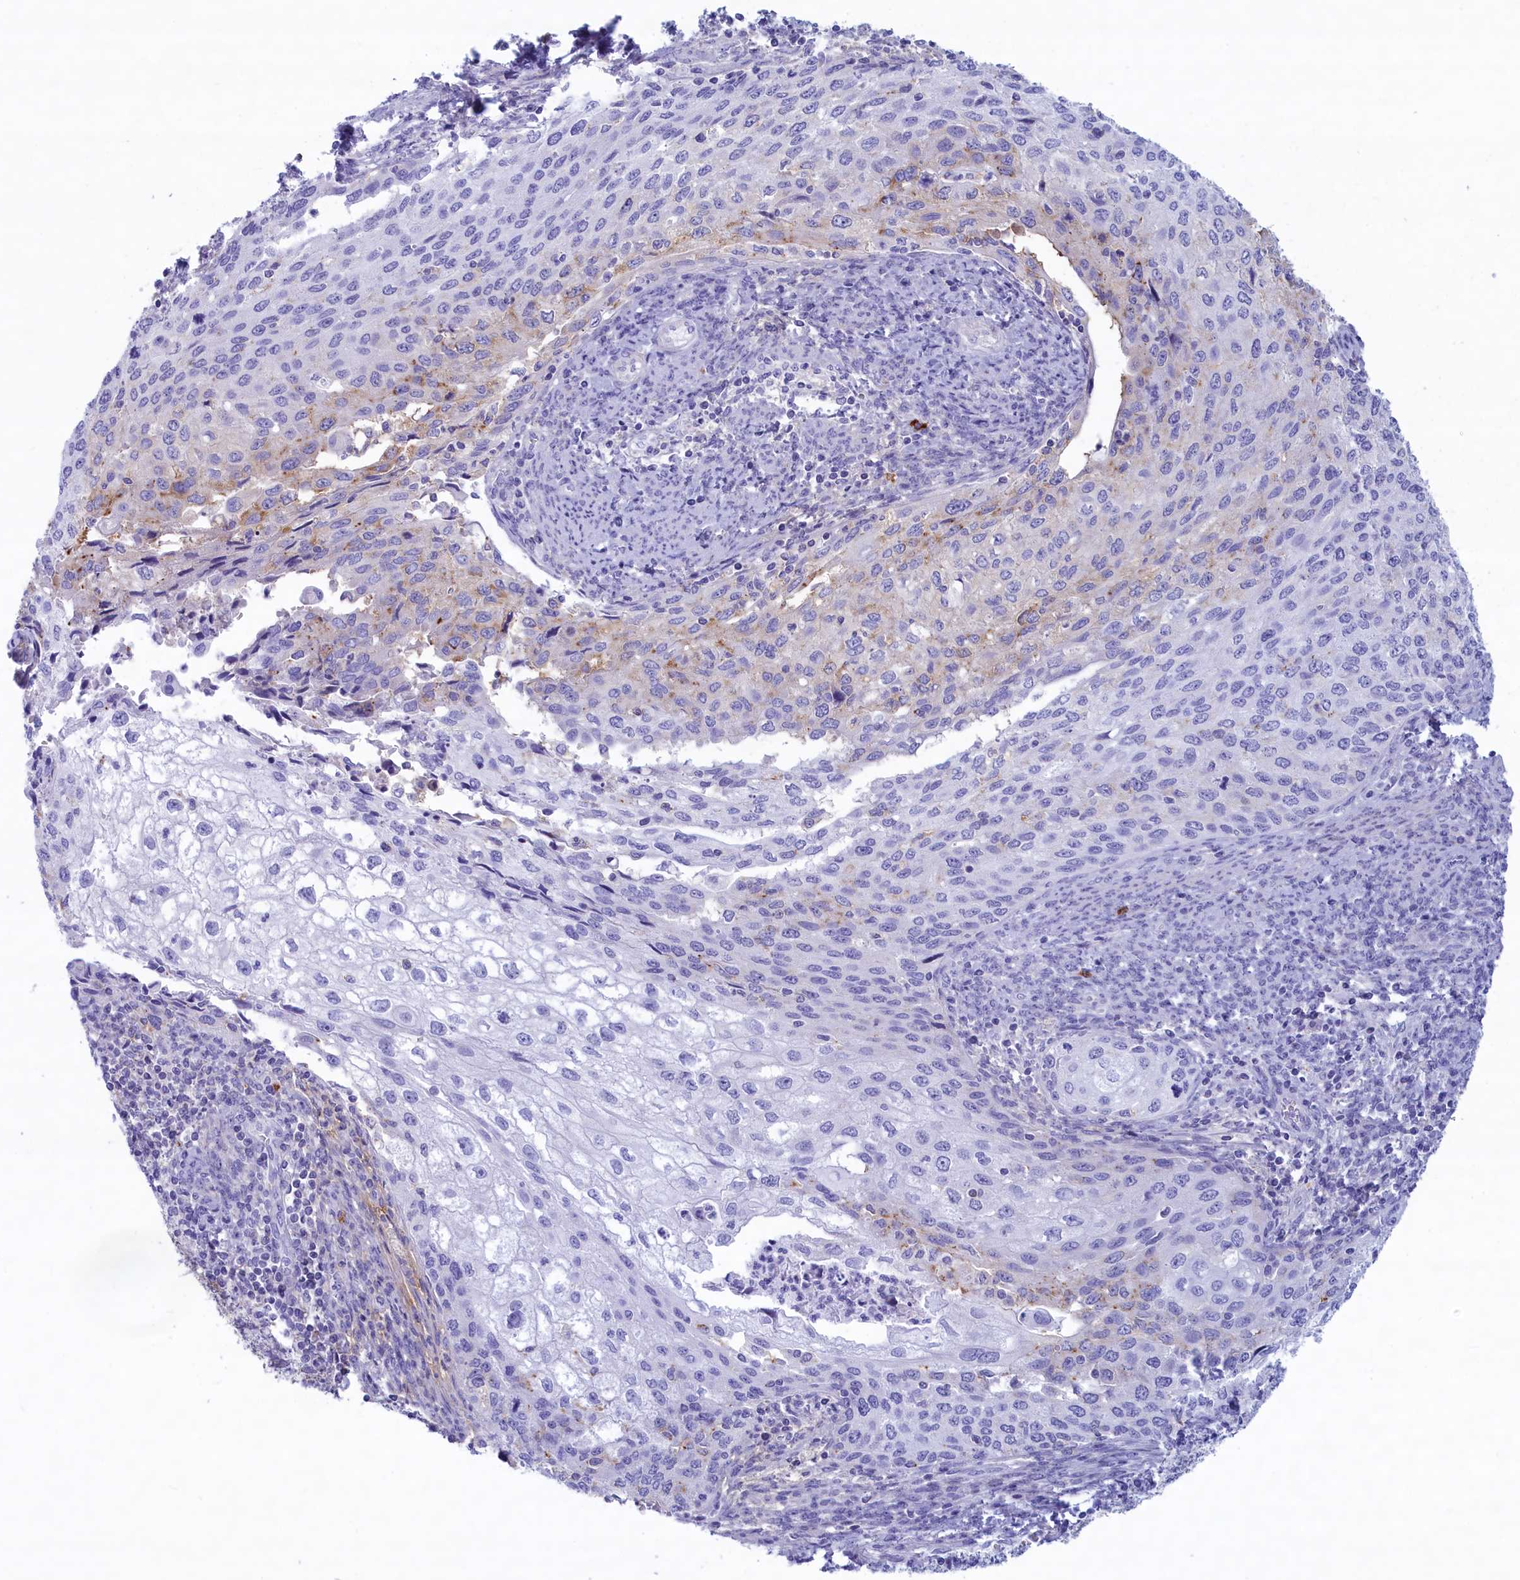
{"staining": {"intensity": "negative", "quantity": "none", "location": "none"}, "tissue": "cervical cancer", "cell_type": "Tumor cells", "image_type": "cancer", "snomed": [{"axis": "morphology", "description": "Squamous cell carcinoma, NOS"}, {"axis": "topography", "description": "Cervix"}], "caption": "This is an IHC image of cervical cancer (squamous cell carcinoma). There is no expression in tumor cells.", "gene": "MPV17L2", "patient": {"sex": "female", "age": 67}}